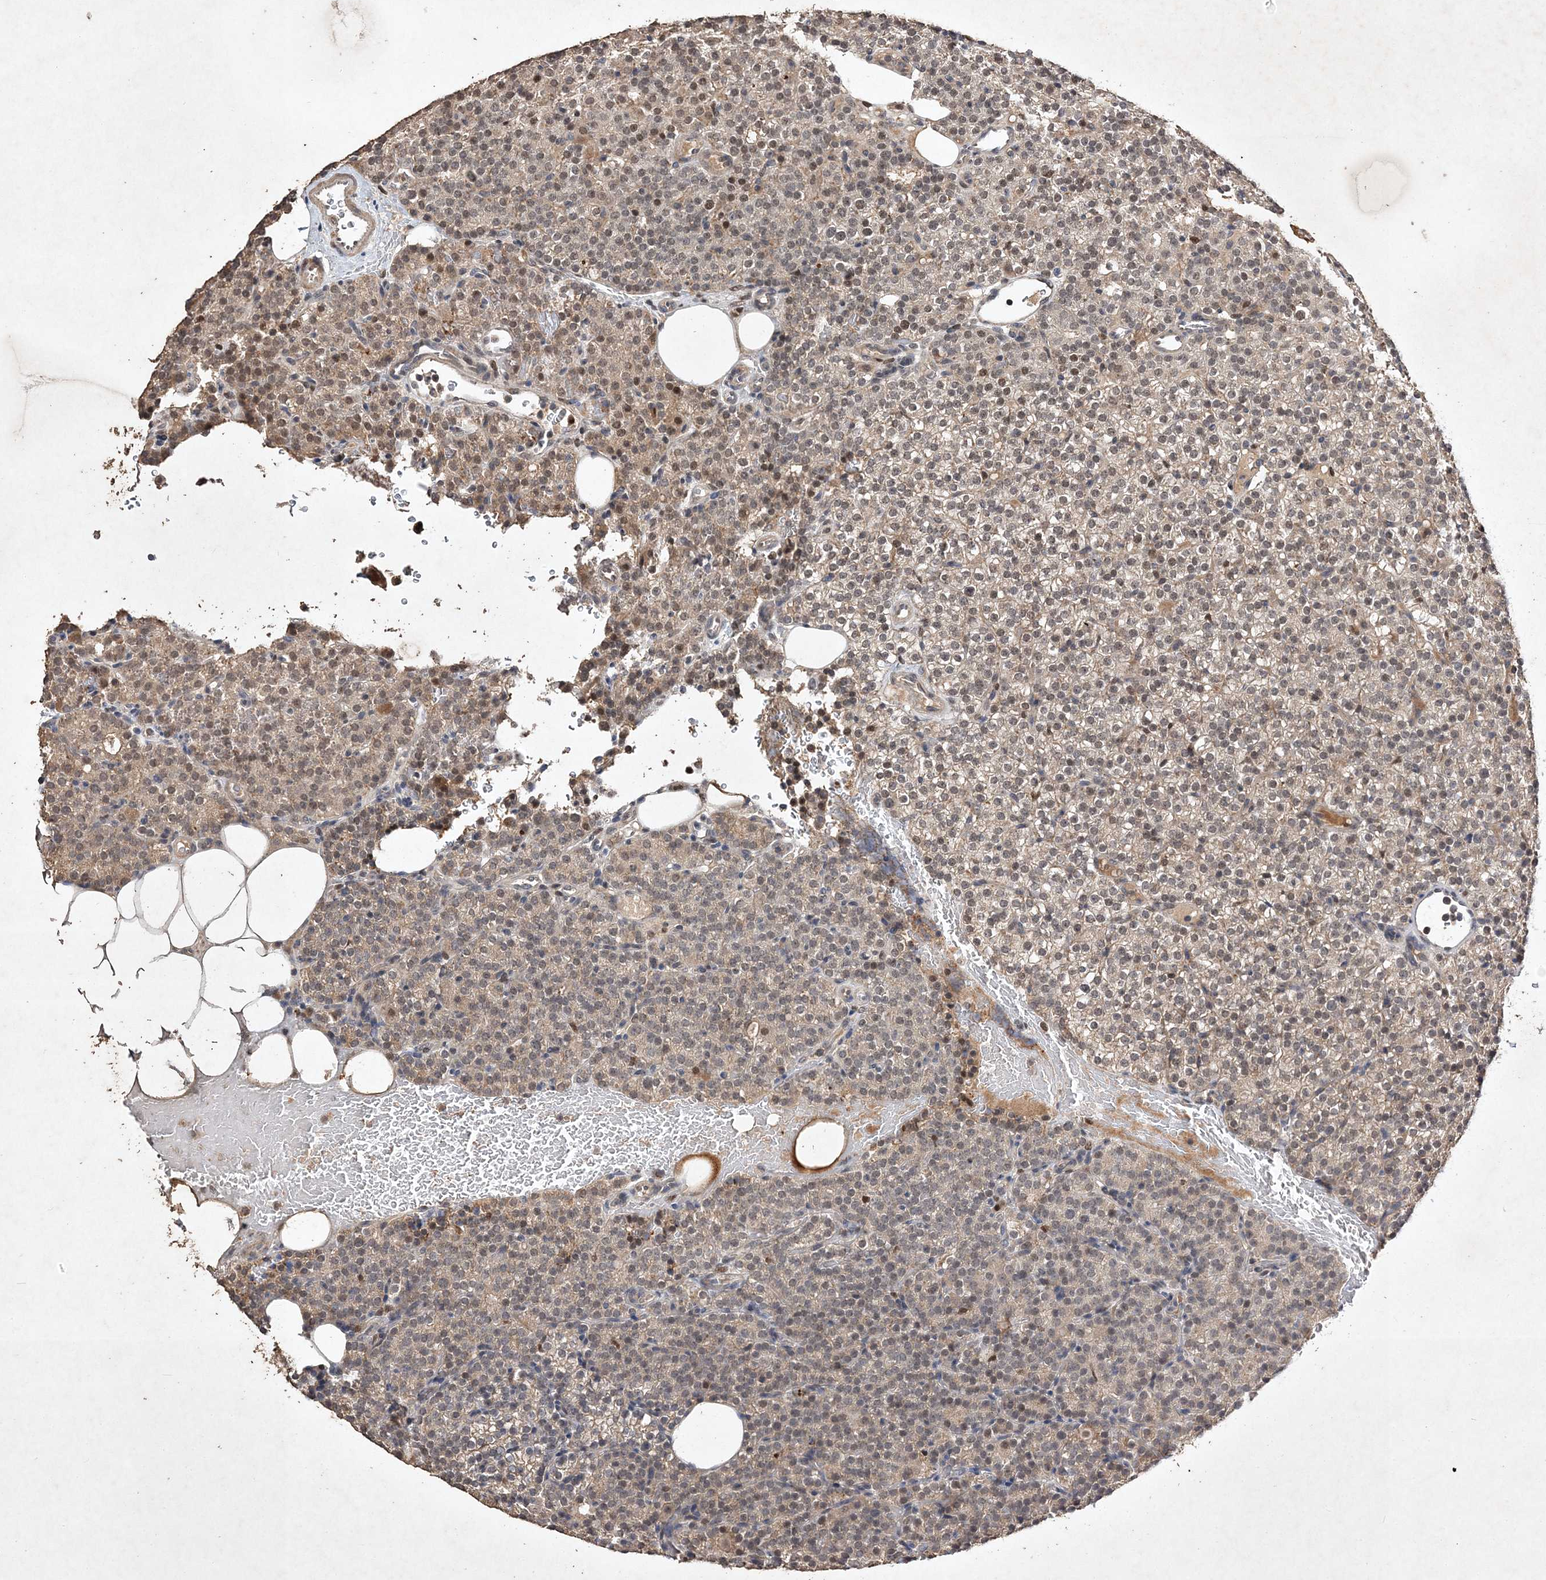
{"staining": {"intensity": "weak", "quantity": ">75%", "location": "nuclear"}, "tissue": "parathyroid gland", "cell_type": "Glandular cells", "image_type": "normal", "snomed": [{"axis": "morphology", "description": "Normal tissue, NOS"}, {"axis": "topography", "description": "Parathyroid gland"}], "caption": "IHC of unremarkable parathyroid gland displays low levels of weak nuclear staining in about >75% of glandular cells.", "gene": "C3orf38", "patient": {"sex": "female", "age": 48}}